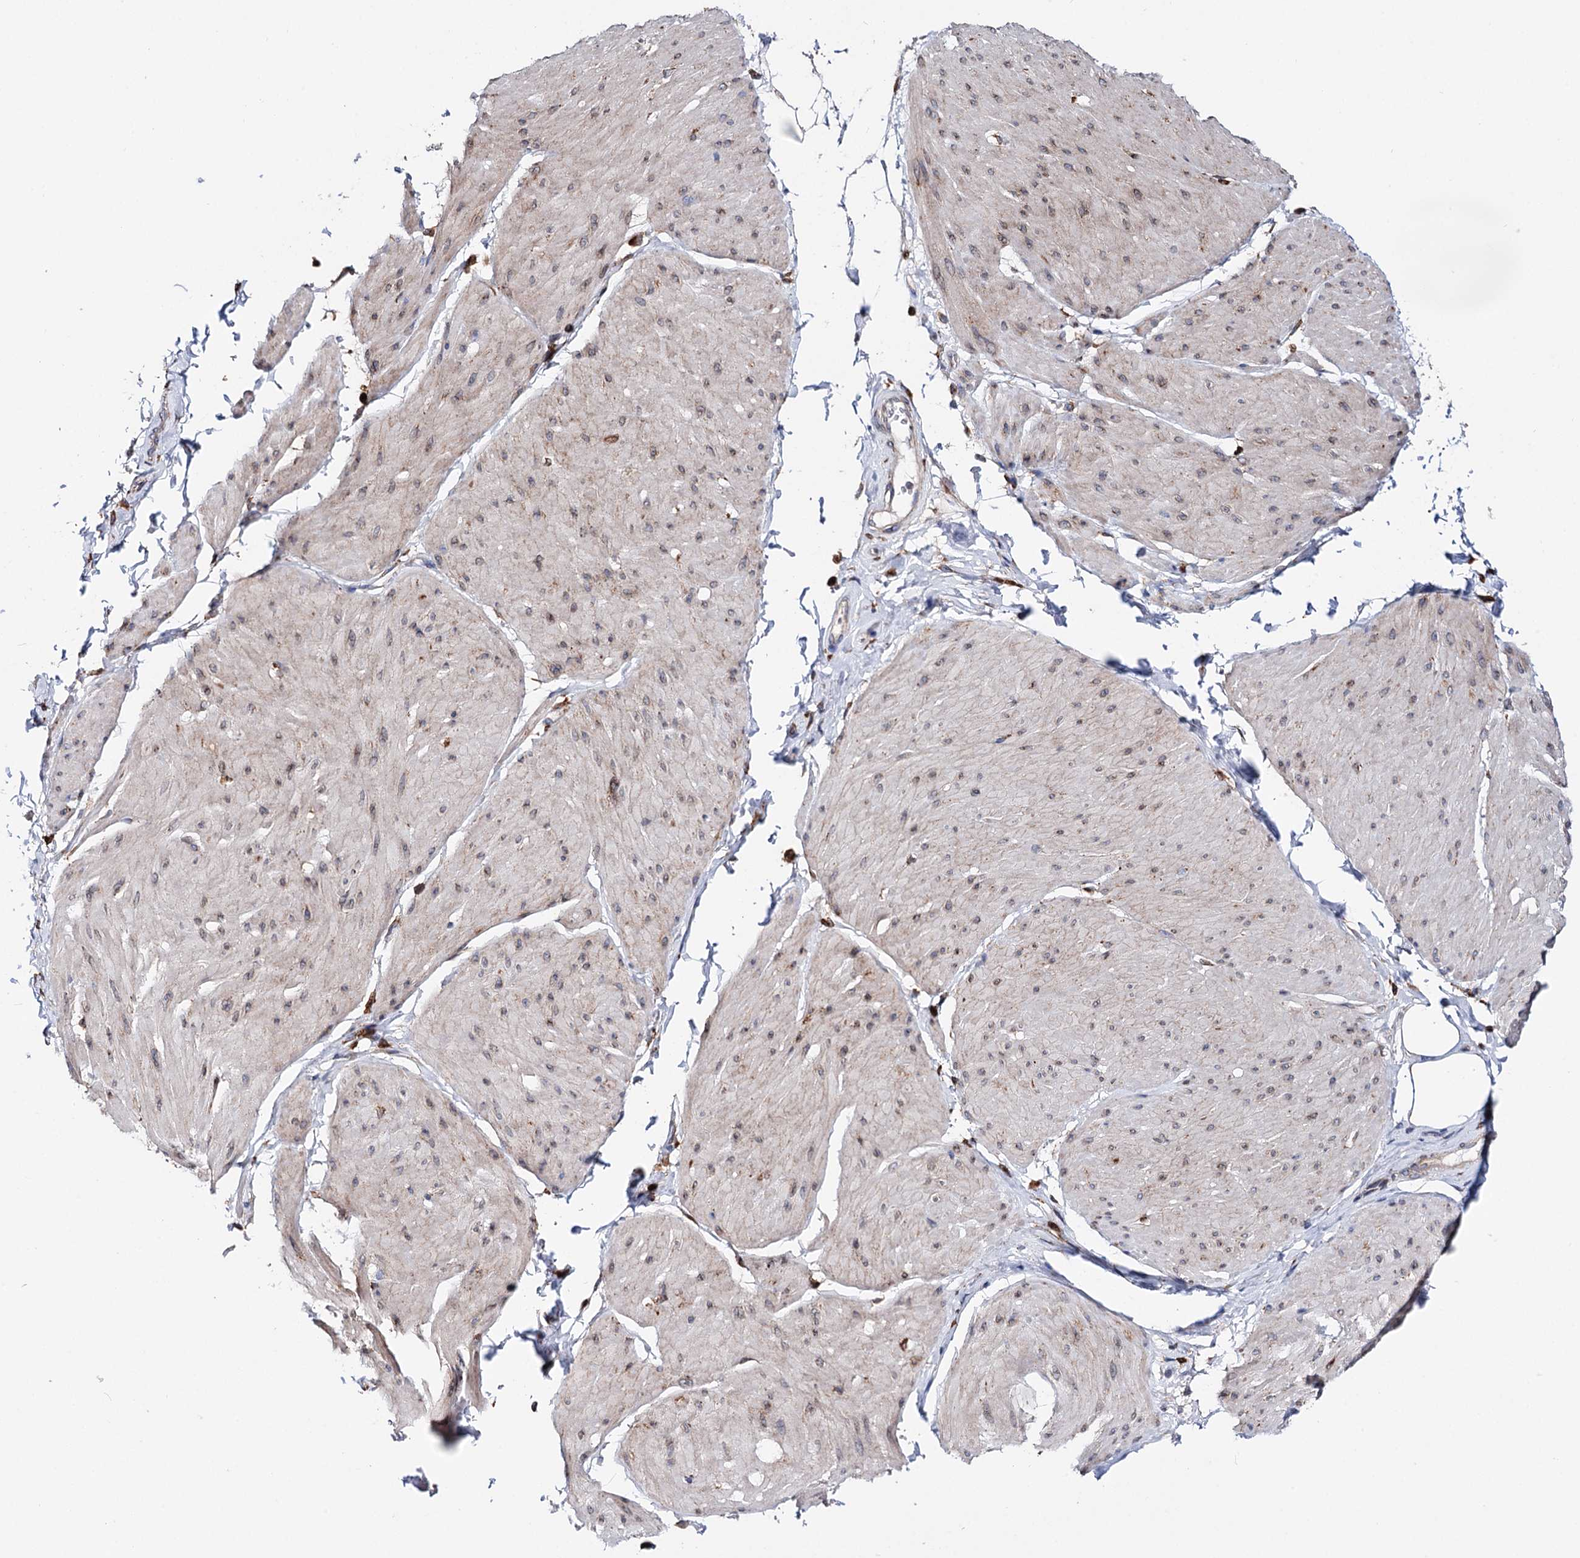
{"staining": {"intensity": "moderate", "quantity": "25%-75%", "location": "cytoplasmic/membranous"}, "tissue": "smooth muscle", "cell_type": "Smooth muscle cells", "image_type": "normal", "snomed": [{"axis": "morphology", "description": "Urothelial carcinoma, High grade"}, {"axis": "topography", "description": "Urinary bladder"}], "caption": "Immunohistochemical staining of normal human smooth muscle reveals medium levels of moderate cytoplasmic/membranous expression in about 25%-75% of smooth muscle cells.", "gene": "ERP29", "patient": {"sex": "male", "age": 46}}